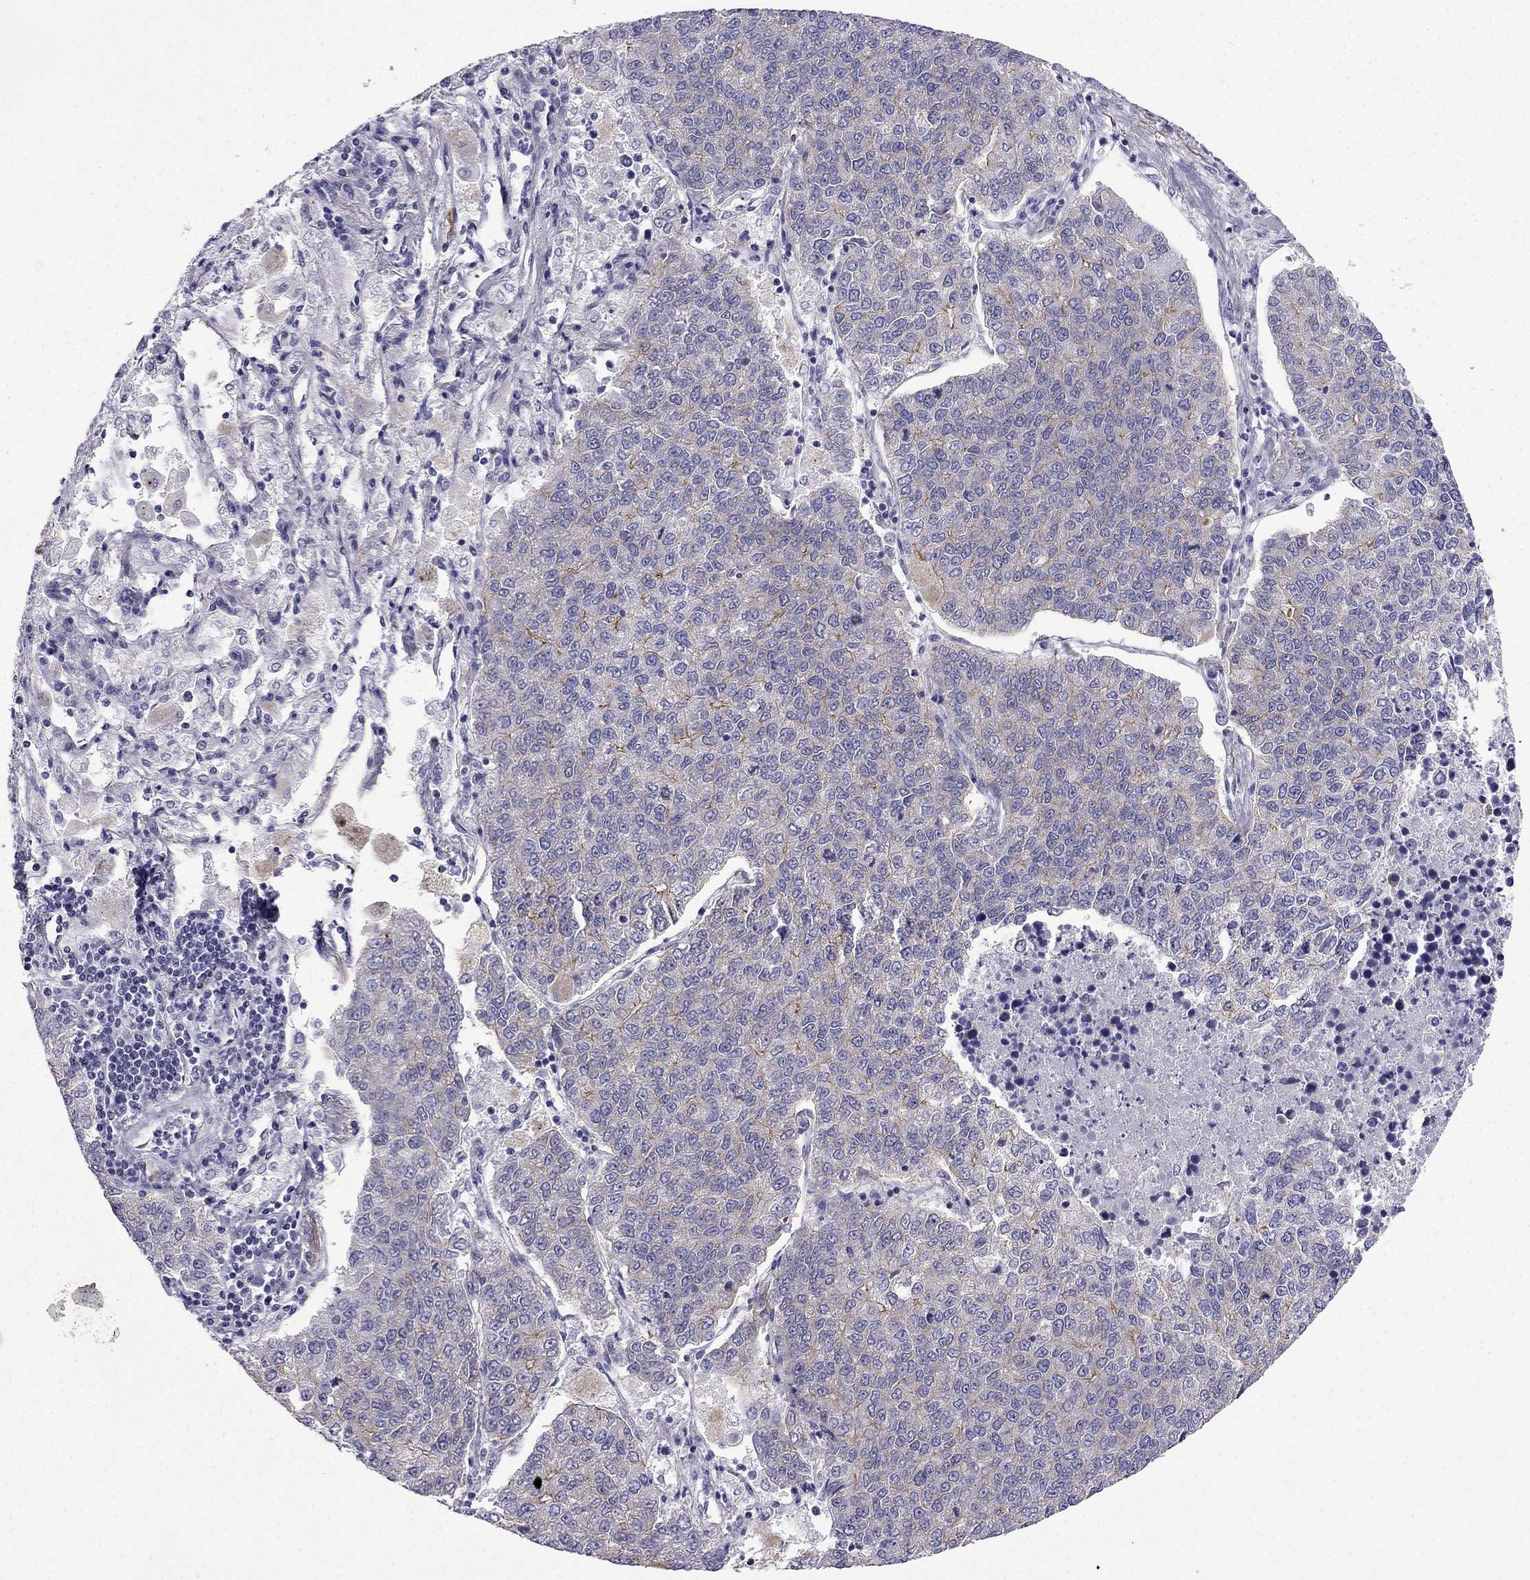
{"staining": {"intensity": "moderate", "quantity": "25%-75%", "location": "cytoplasmic/membranous"}, "tissue": "lung cancer", "cell_type": "Tumor cells", "image_type": "cancer", "snomed": [{"axis": "morphology", "description": "Adenocarcinoma, NOS"}, {"axis": "topography", "description": "Lung"}], "caption": "The micrograph demonstrates immunohistochemical staining of adenocarcinoma (lung). There is moderate cytoplasmic/membranous positivity is appreciated in about 25%-75% of tumor cells.", "gene": "POM121L12", "patient": {"sex": "male", "age": 49}}